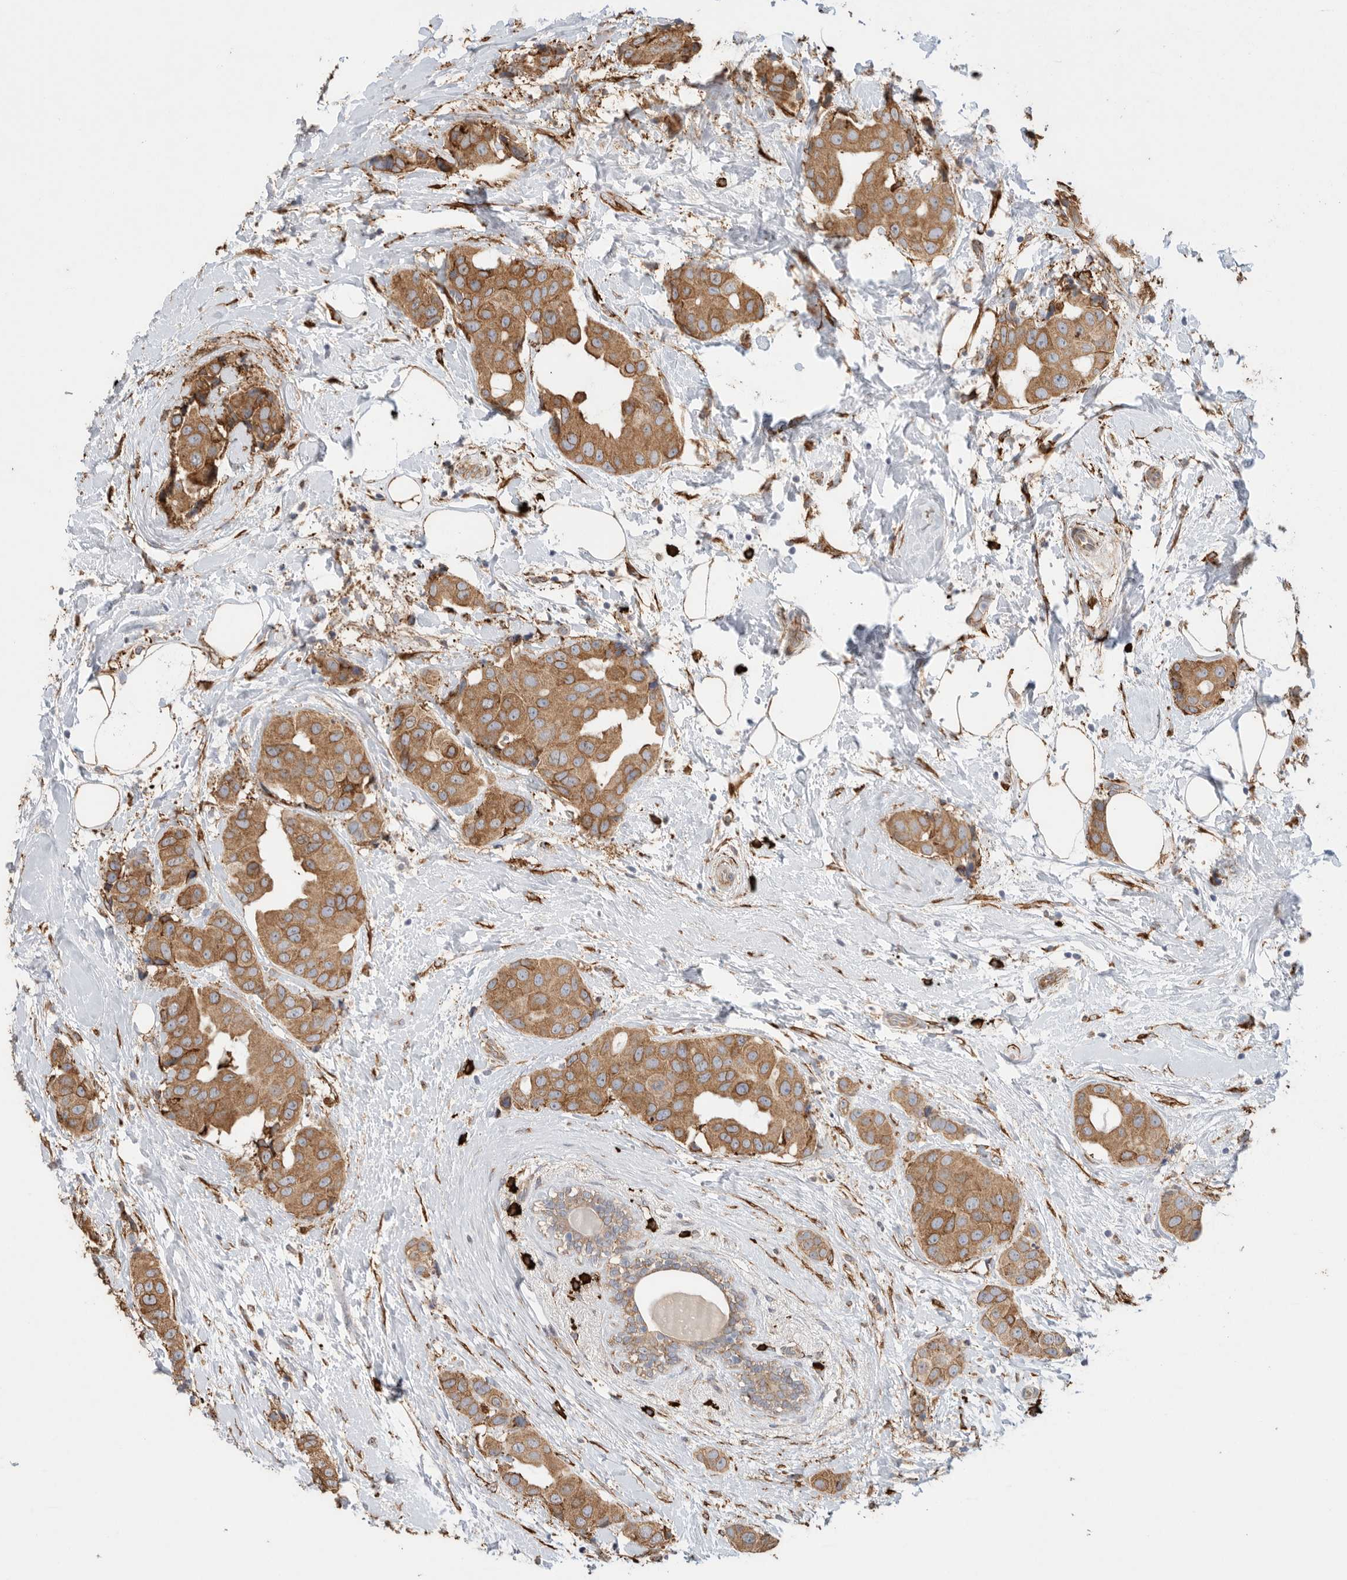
{"staining": {"intensity": "moderate", "quantity": ">75%", "location": "cytoplasmic/membranous"}, "tissue": "breast cancer", "cell_type": "Tumor cells", "image_type": "cancer", "snomed": [{"axis": "morphology", "description": "Normal tissue, NOS"}, {"axis": "morphology", "description": "Duct carcinoma"}, {"axis": "topography", "description": "Breast"}], "caption": "This is an image of immunohistochemistry staining of breast cancer, which shows moderate staining in the cytoplasmic/membranous of tumor cells.", "gene": "BLOC1S5", "patient": {"sex": "female", "age": 39}}